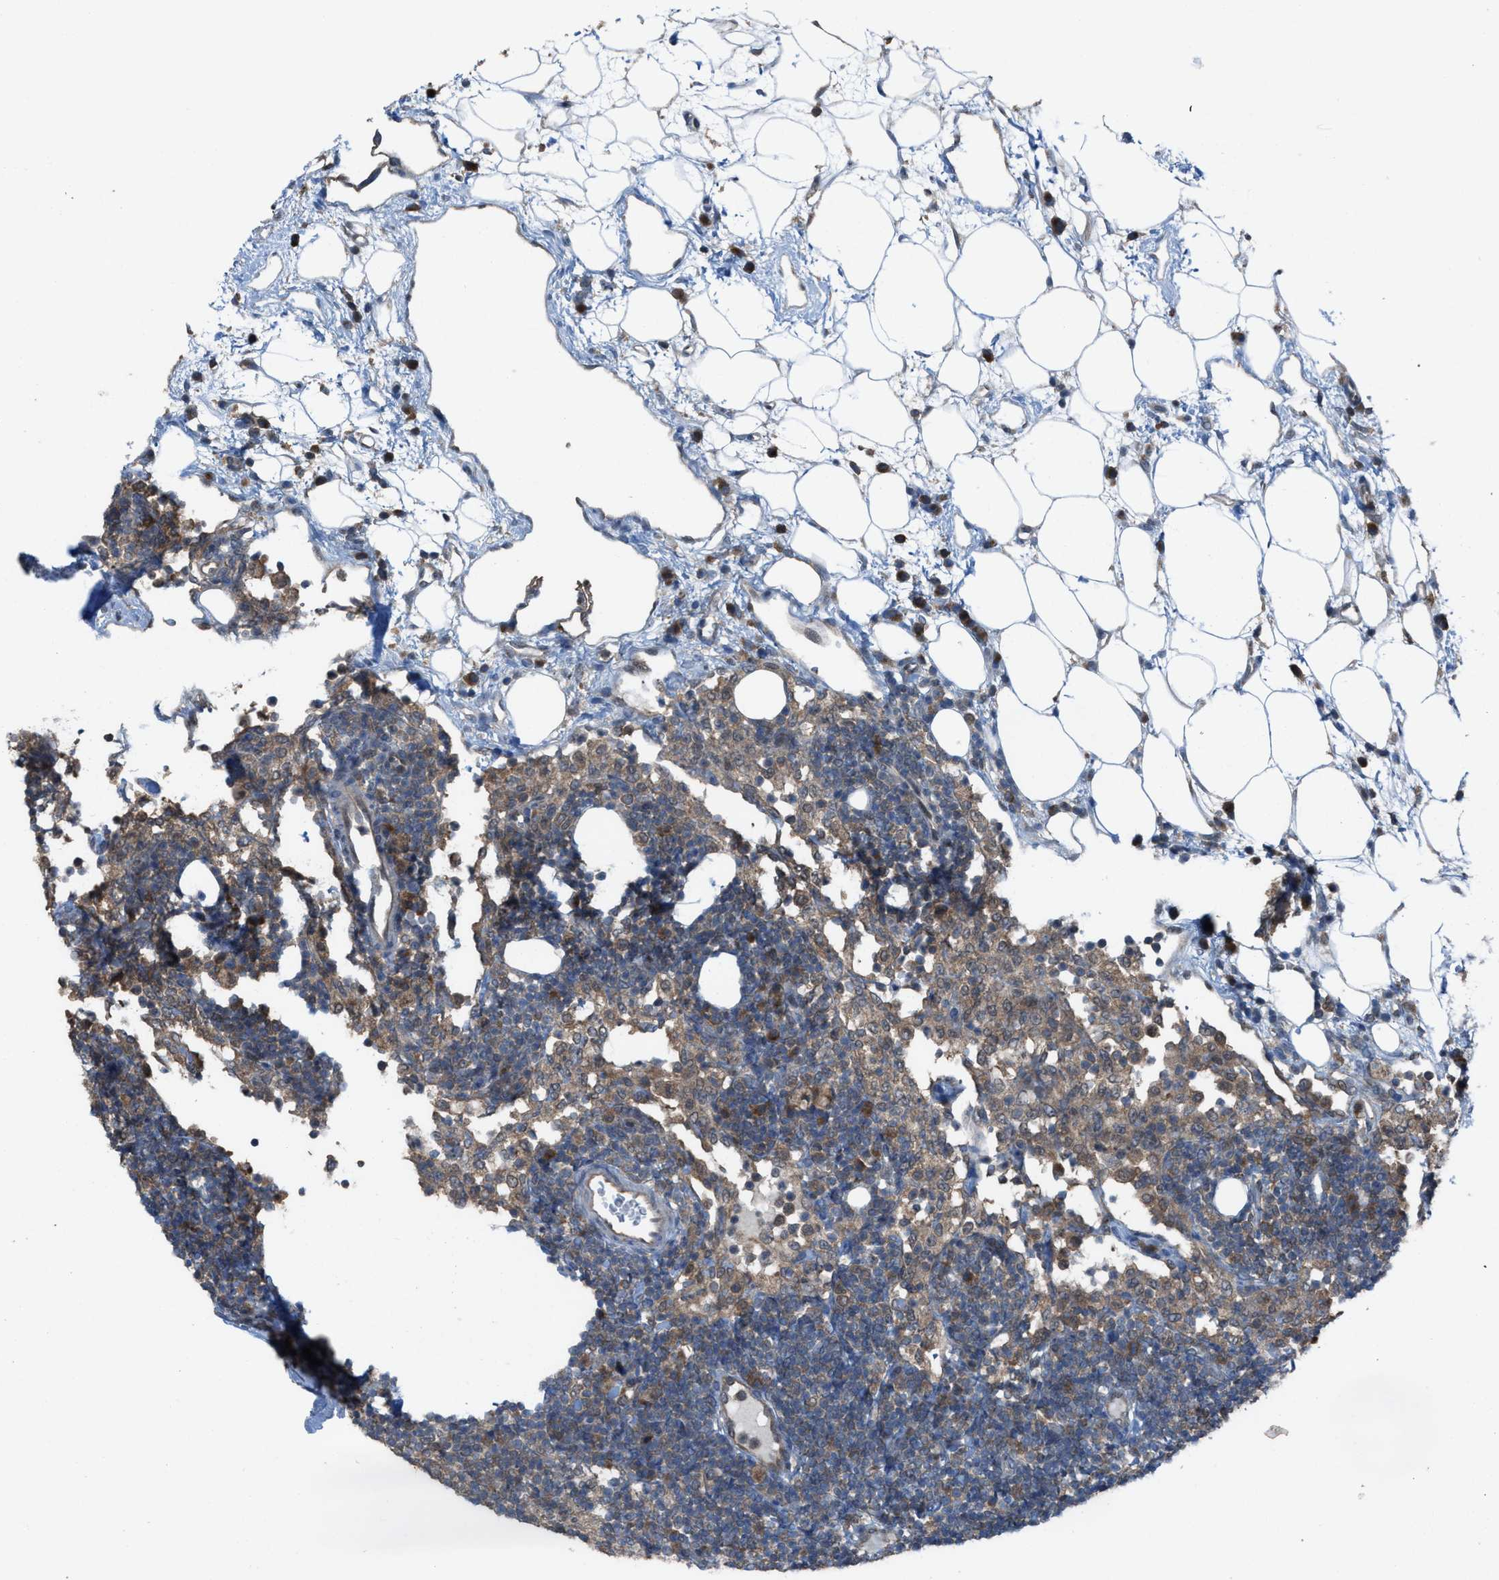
{"staining": {"intensity": "moderate", "quantity": ">75%", "location": "cytoplasmic/membranous,nuclear"}, "tissue": "lymph node", "cell_type": "Germinal center cells", "image_type": "normal", "snomed": [{"axis": "morphology", "description": "Normal tissue, NOS"}, {"axis": "morphology", "description": "Carcinoid, malignant, NOS"}, {"axis": "topography", "description": "Lymph node"}], "caption": "A high-resolution image shows immunohistochemistry staining of normal lymph node, which shows moderate cytoplasmic/membranous,nuclear positivity in approximately >75% of germinal center cells.", "gene": "PLAA", "patient": {"sex": "male", "age": 47}}